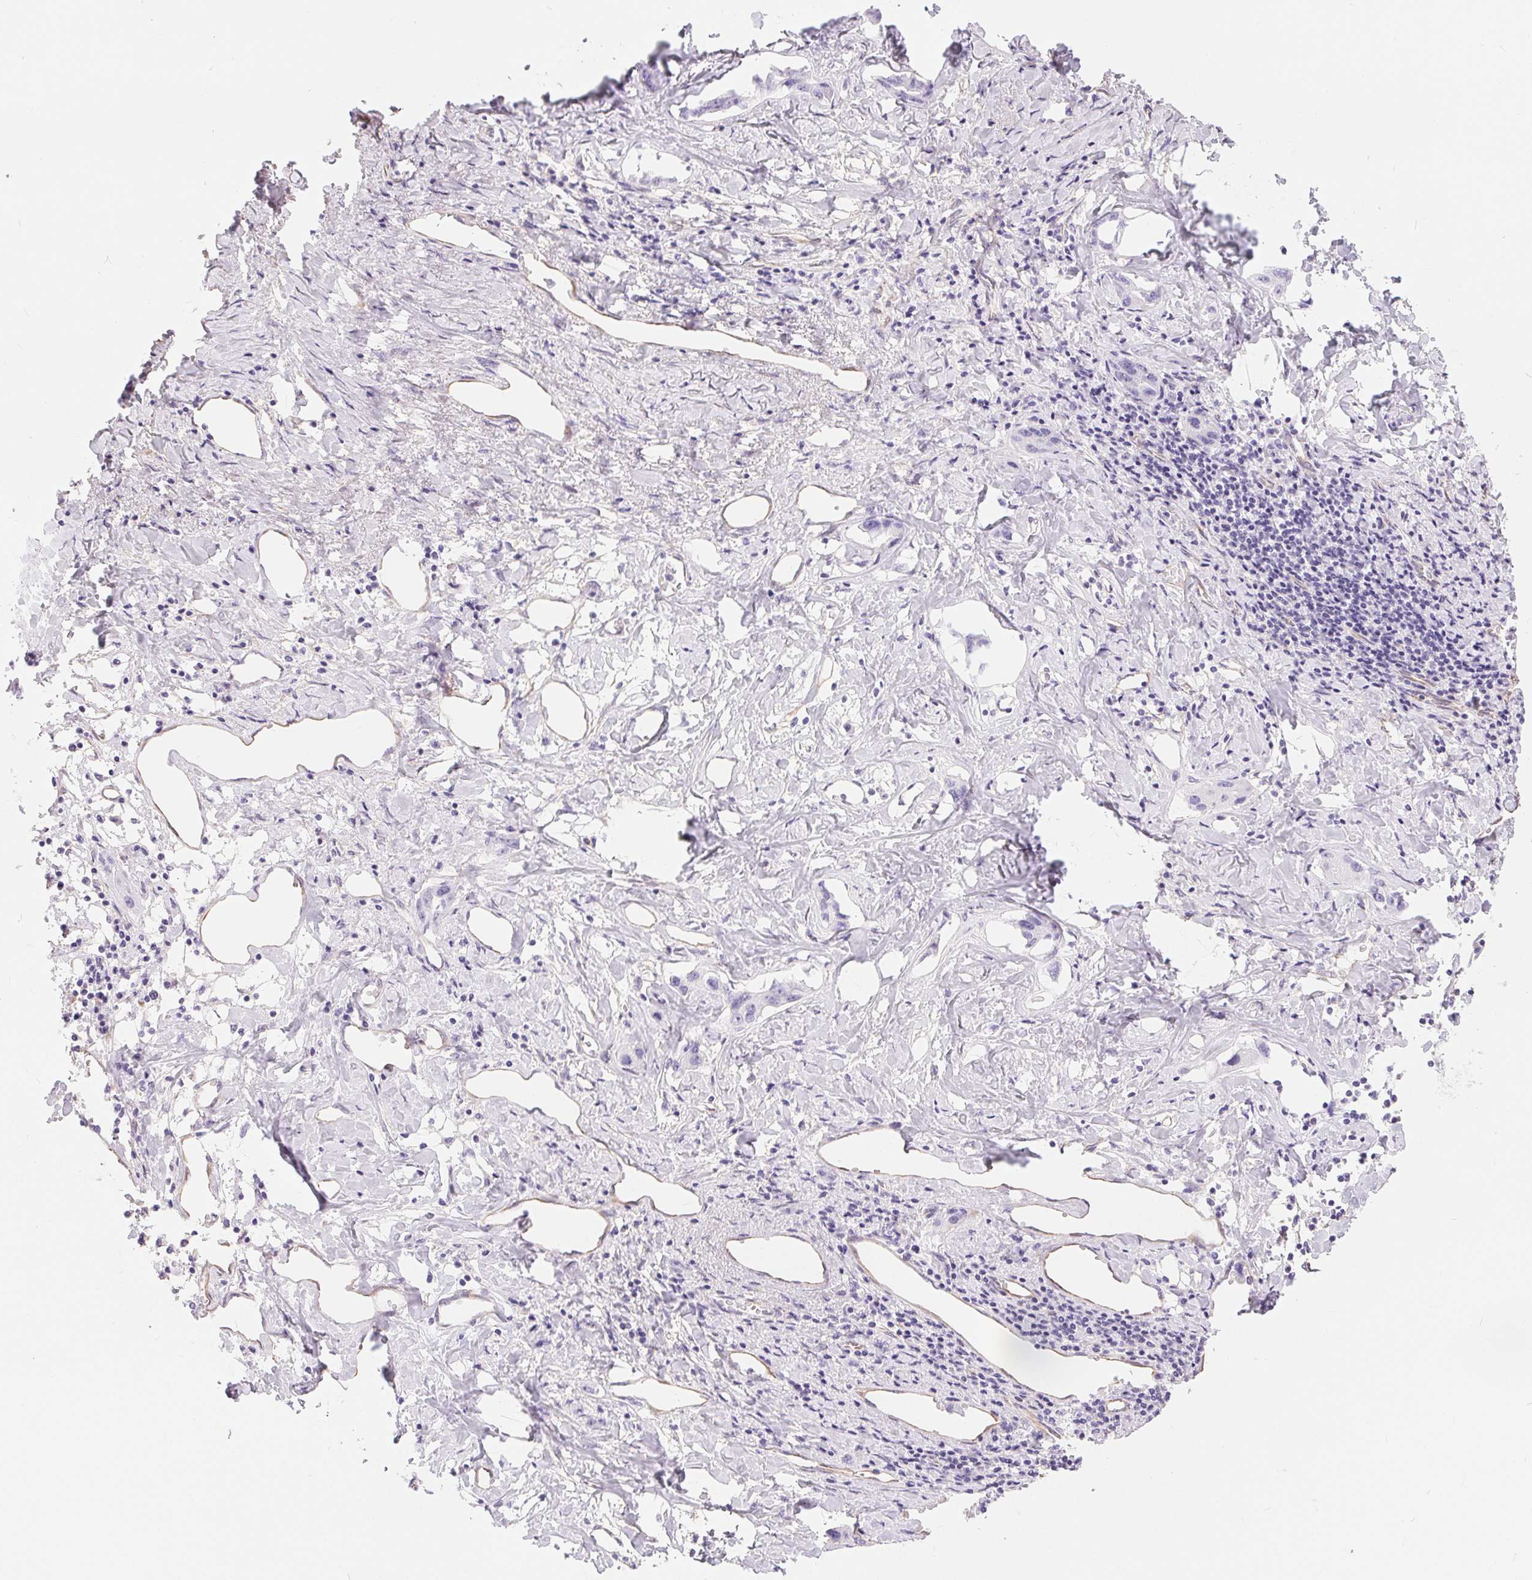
{"staining": {"intensity": "negative", "quantity": "none", "location": "none"}, "tissue": "liver cancer", "cell_type": "Tumor cells", "image_type": "cancer", "snomed": [{"axis": "morphology", "description": "Cholangiocarcinoma"}, {"axis": "topography", "description": "Liver"}], "caption": "DAB (3,3'-diaminobenzidine) immunohistochemical staining of human liver cancer exhibits no significant expression in tumor cells.", "gene": "GFAP", "patient": {"sex": "male", "age": 59}}